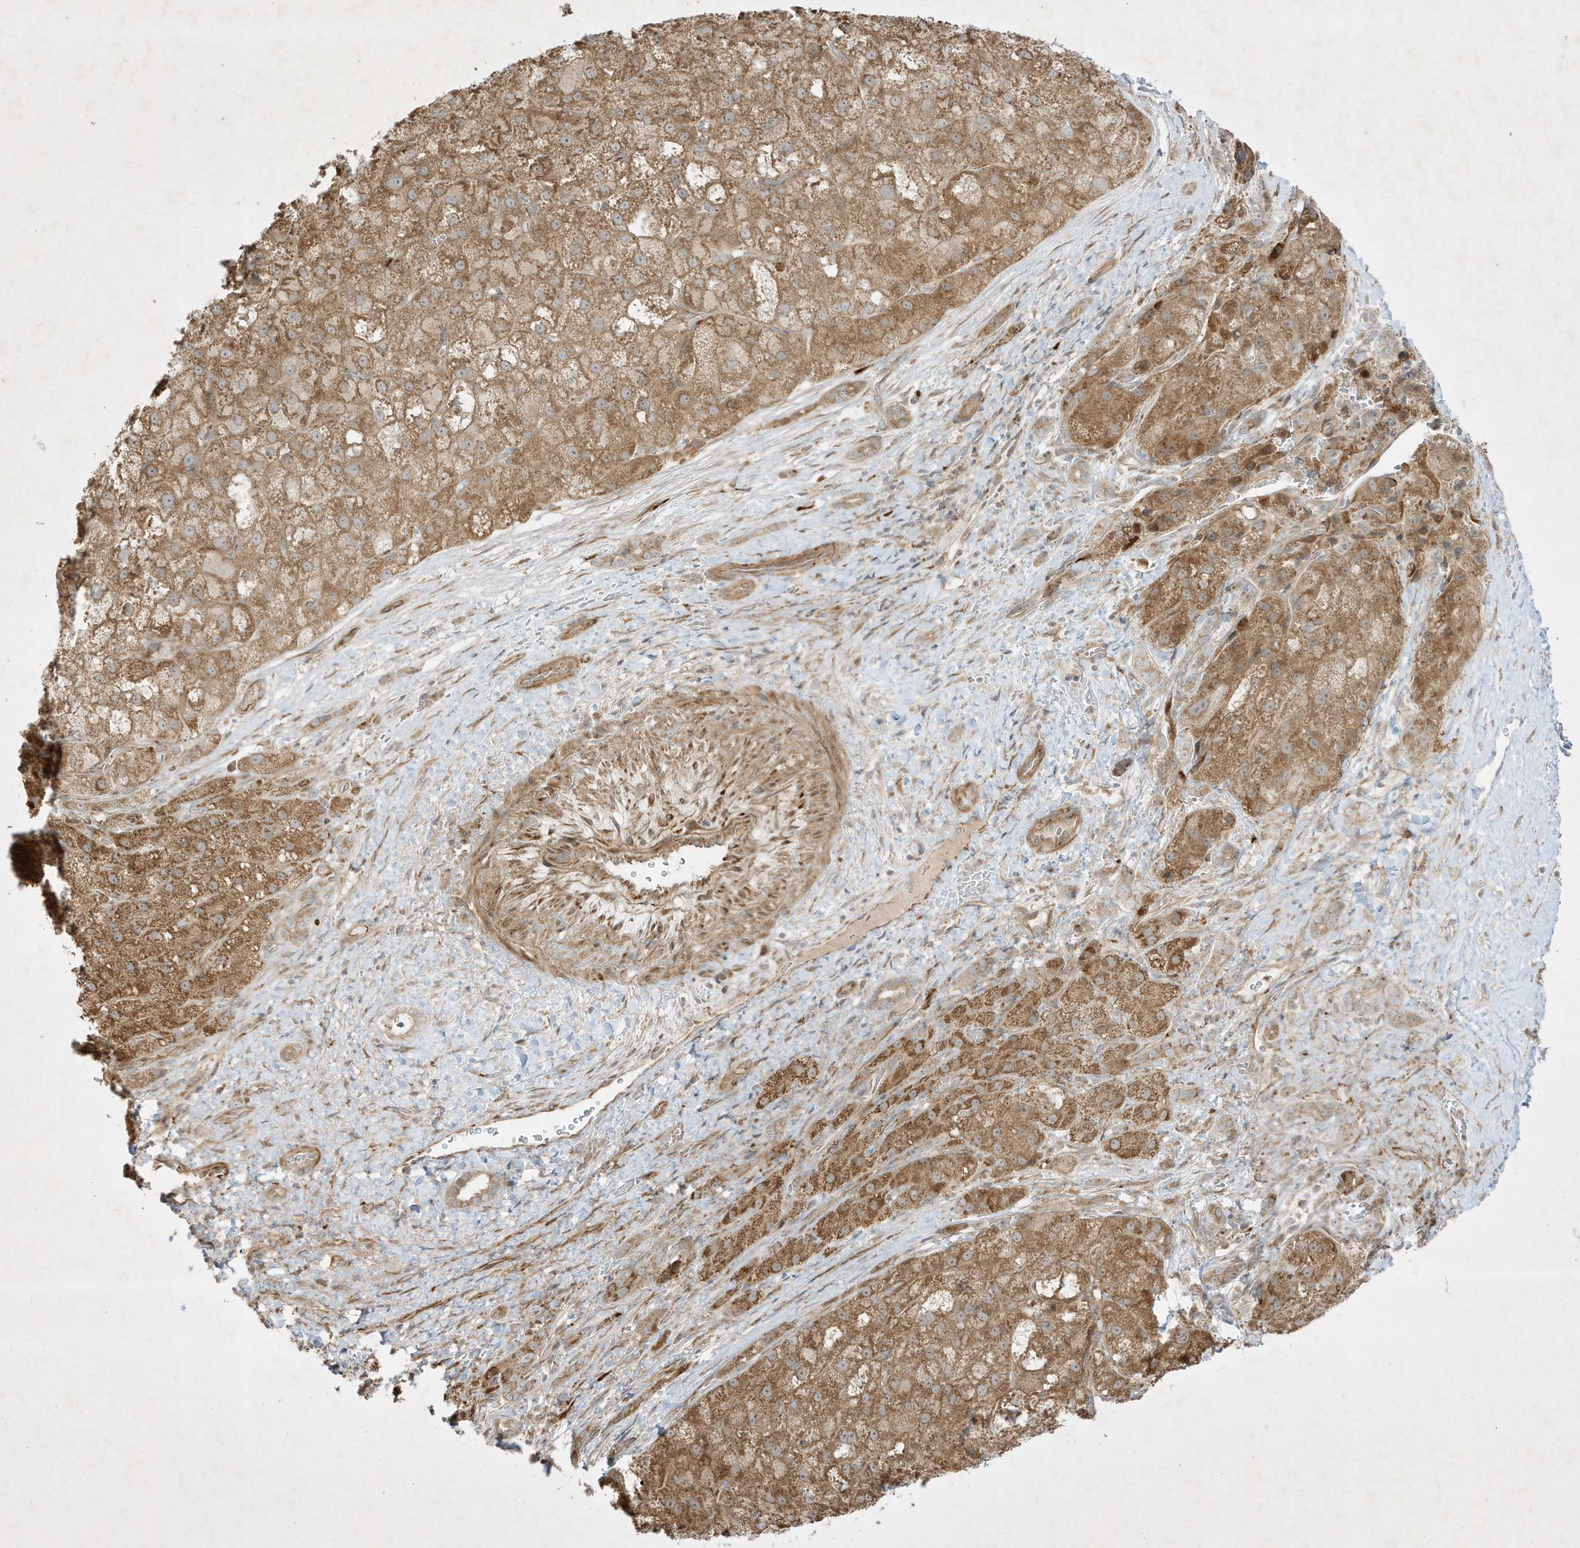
{"staining": {"intensity": "moderate", "quantity": ">75%", "location": "cytoplasmic/membranous"}, "tissue": "liver cancer", "cell_type": "Tumor cells", "image_type": "cancer", "snomed": [{"axis": "morphology", "description": "Carcinoma, Hepatocellular, NOS"}, {"axis": "topography", "description": "Liver"}], "caption": "IHC micrograph of liver cancer (hepatocellular carcinoma) stained for a protein (brown), which shows medium levels of moderate cytoplasmic/membranous positivity in approximately >75% of tumor cells.", "gene": "IFT57", "patient": {"sex": "male", "age": 57}}